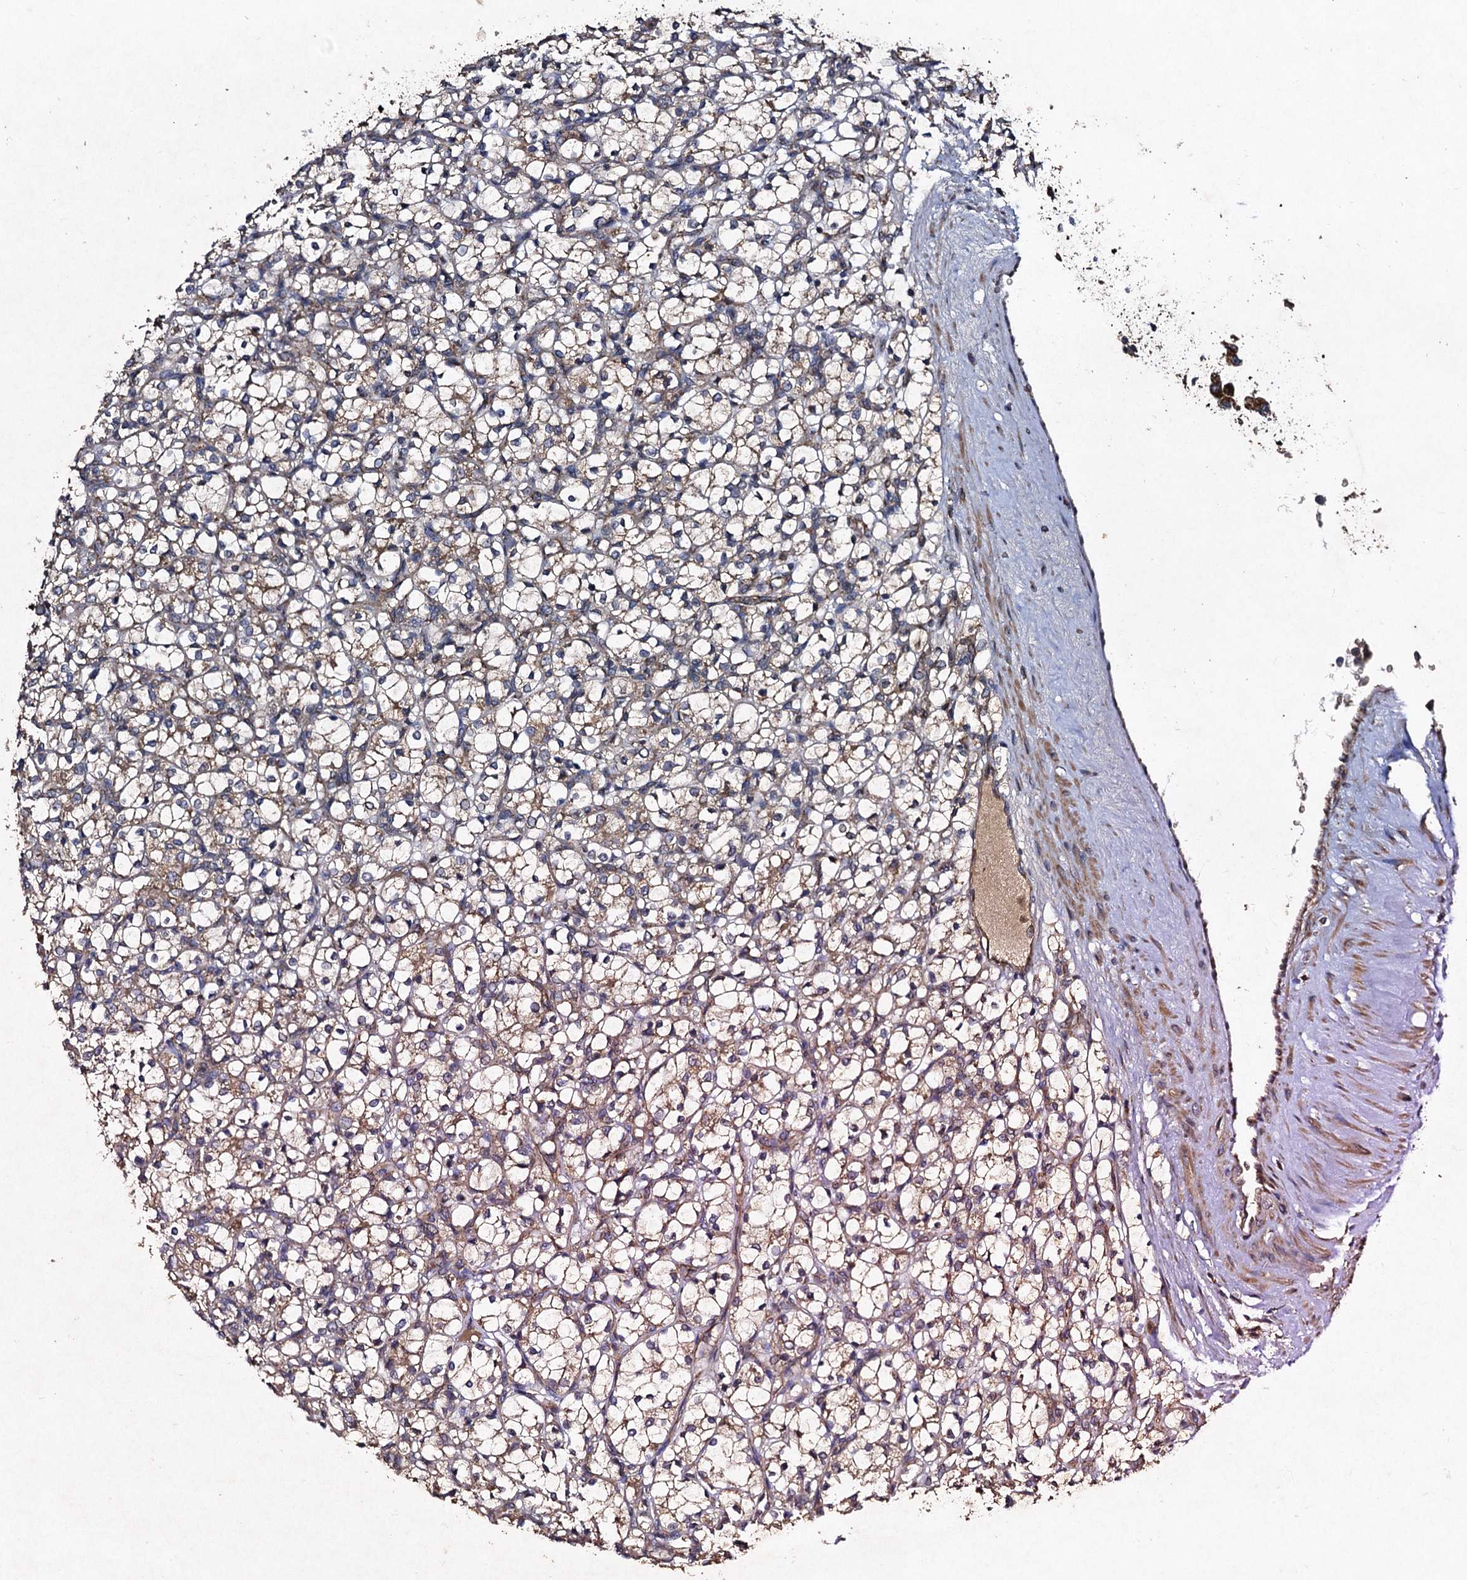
{"staining": {"intensity": "weak", "quantity": "<25%", "location": "cytoplasmic/membranous"}, "tissue": "renal cancer", "cell_type": "Tumor cells", "image_type": "cancer", "snomed": [{"axis": "morphology", "description": "Adenocarcinoma, NOS"}, {"axis": "topography", "description": "Kidney"}], "caption": "Renal cancer (adenocarcinoma) was stained to show a protein in brown. There is no significant positivity in tumor cells.", "gene": "NDUFA13", "patient": {"sex": "female", "age": 69}}